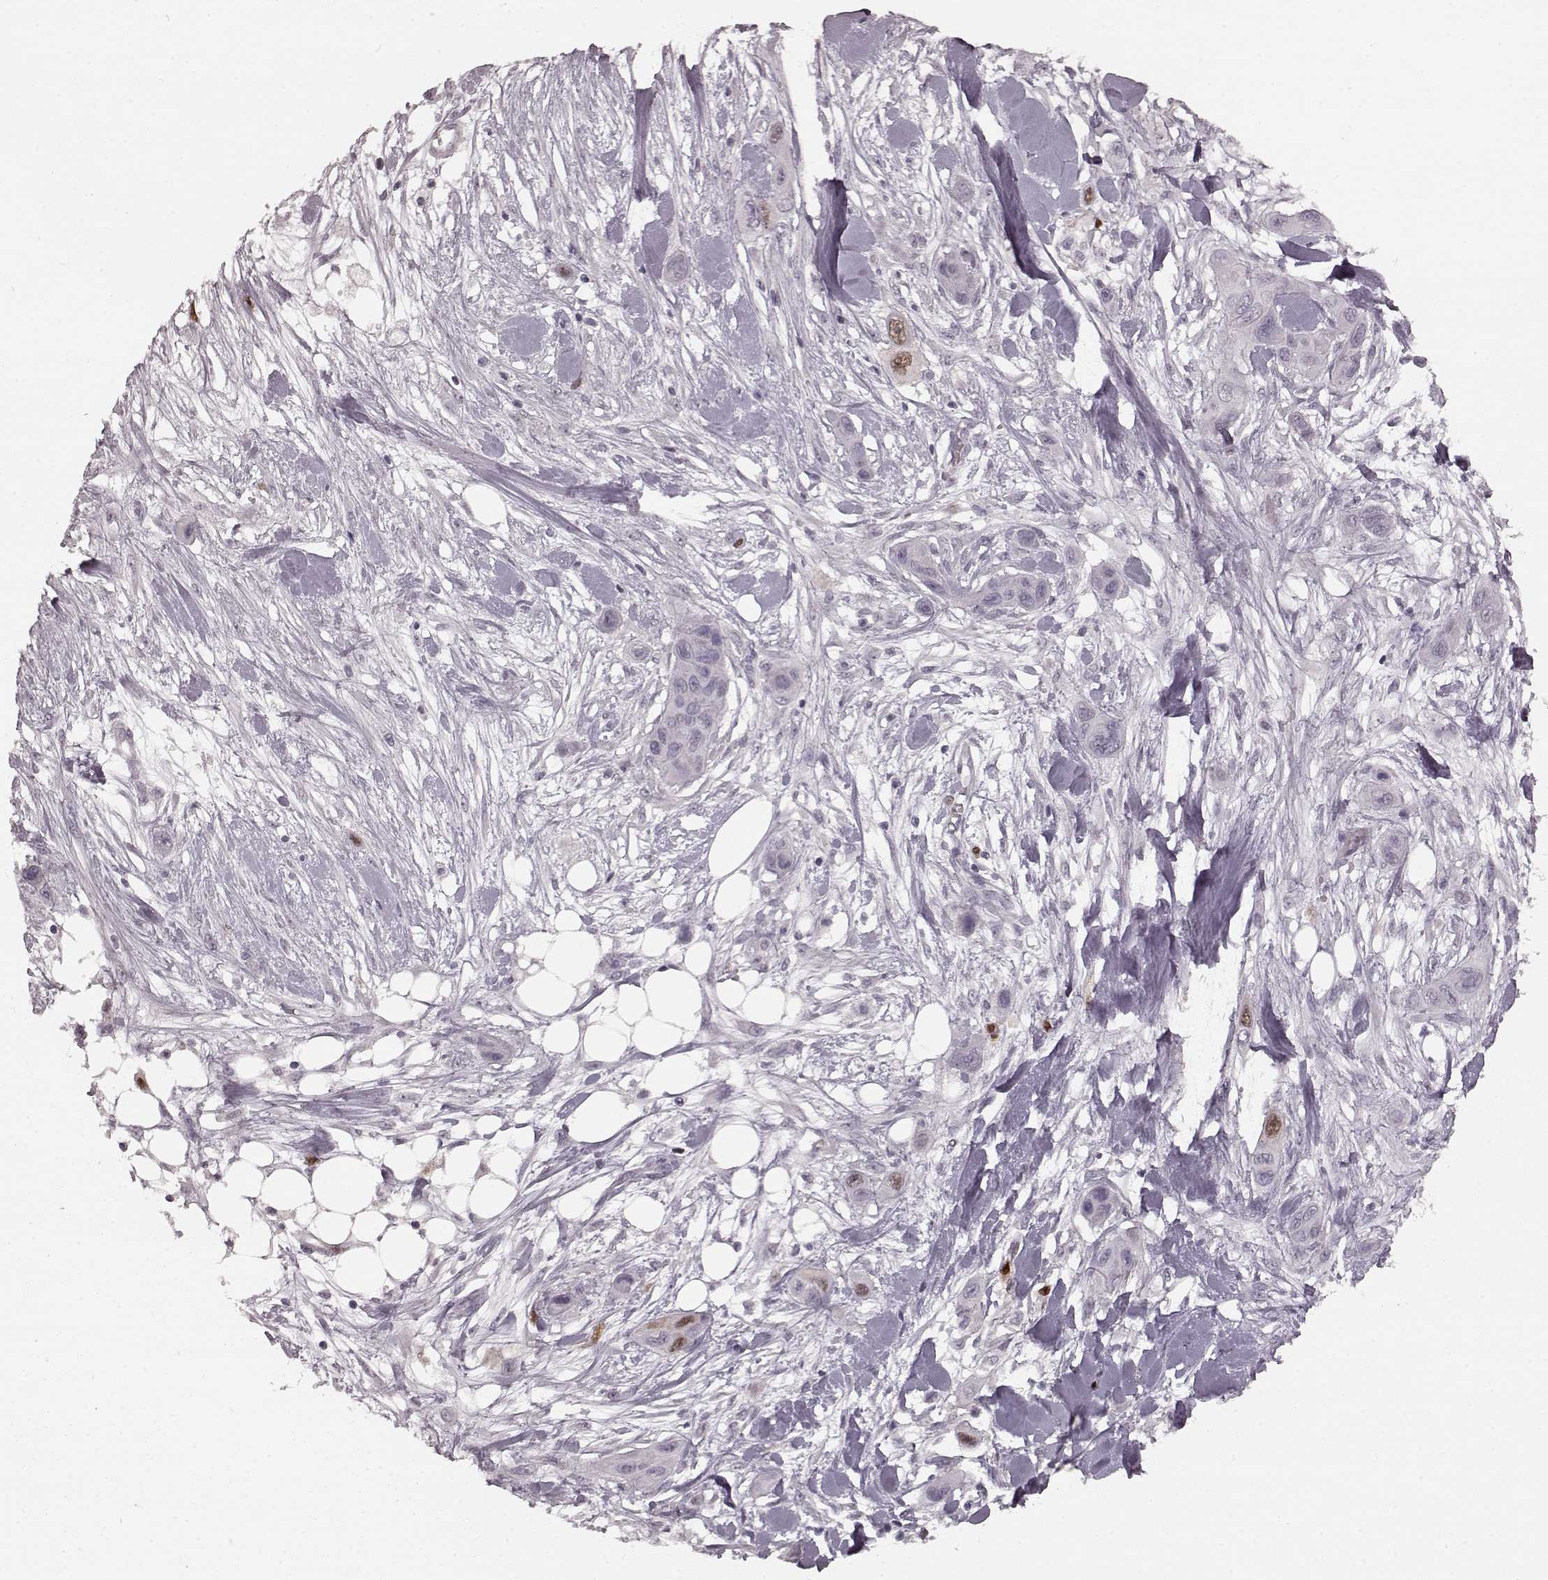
{"staining": {"intensity": "strong", "quantity": "<25%", "location": "nuclear"}, "tissue": "skin cancer", "cell_type": "Tumor cells", "image_type": "cancer", "snomed": [{"axis": "morphology", "description": "Squamous cell carcinoma, NOS"}, {"axis": "topography", "description": "Skin"}], "caption": "Skin squamous cell carcinoma stained for a protein (brown) displays strong nuclear positive staining in approximately <25% of tumor cells.", "gene": "CCNA2", "patient": {"sex": "male", "age": 79}}